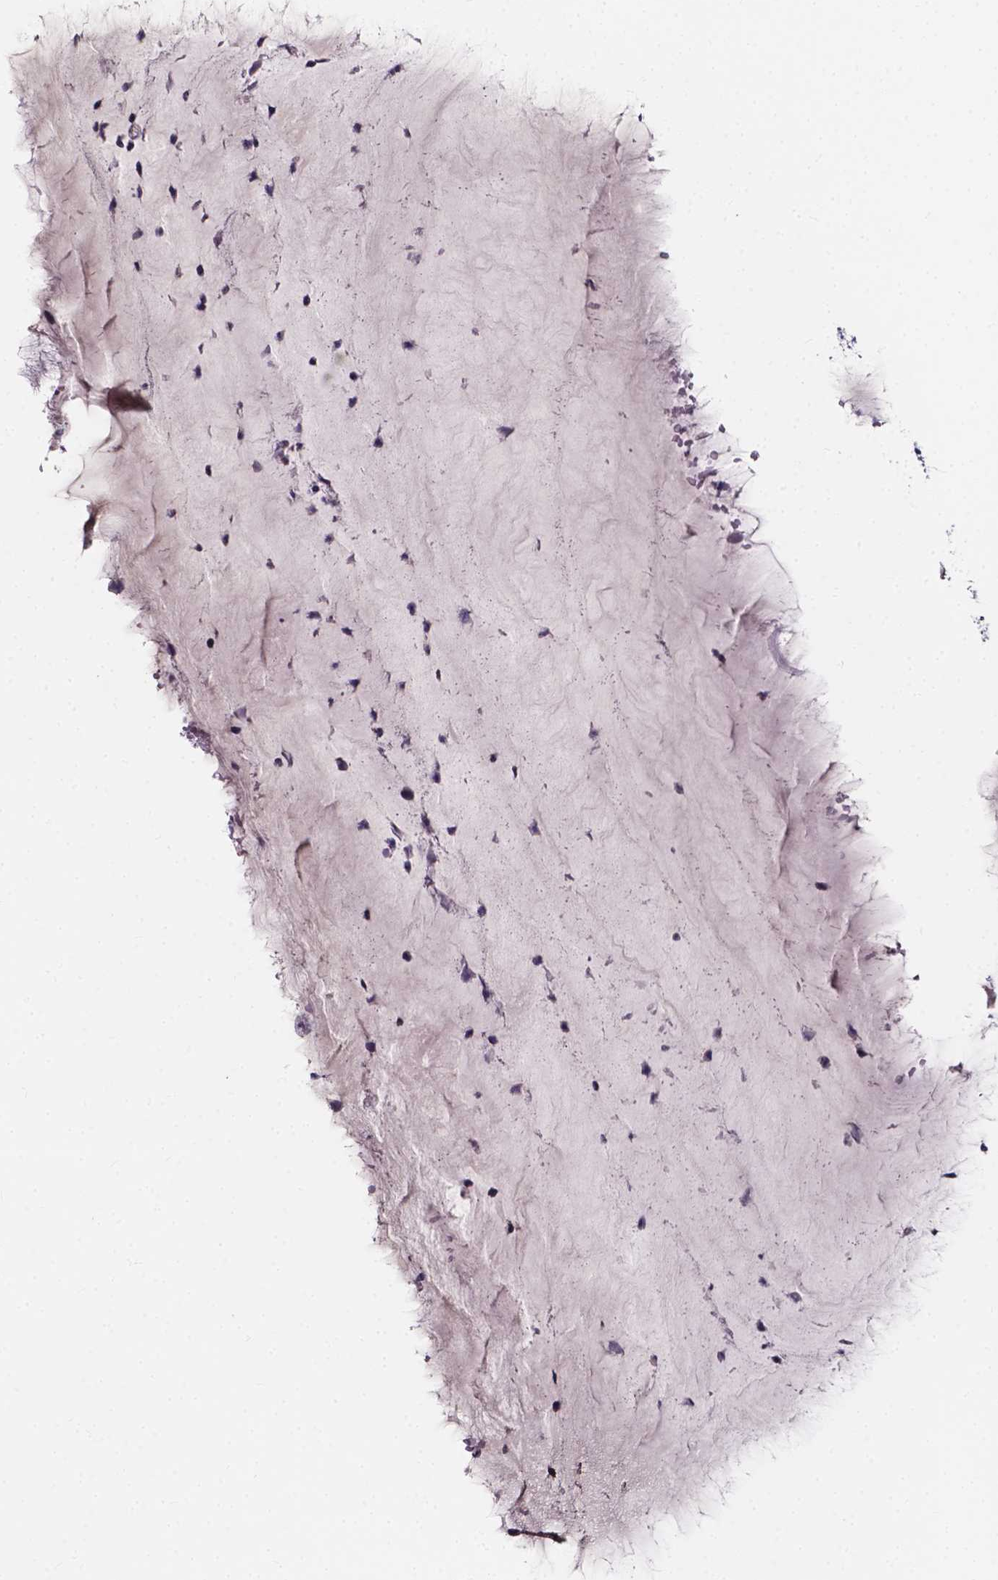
{"staining": {"intensity": "negative", "quantity": "none", "location": "none"}, "tissue": "cervix", "cell_type": "Glandular cells", "image_type": "normal", "snomed": [{"axis": "morphology", "description": "Normal tissue, NOS"}, {"axis": "topography", "description": "Cervix"}], "caption": "A high-resolution micrograph shows IHC staining of unremarkable cervix, which displays no significant staining in glandular cells. The staining is performed using DAB (3,3'-diaminobenzidine) brown chromogen with nuclei counter-stained in using hematoxylin.", "gene": "SPOCD1", "patient": {"sex": "female", "age": 37}}